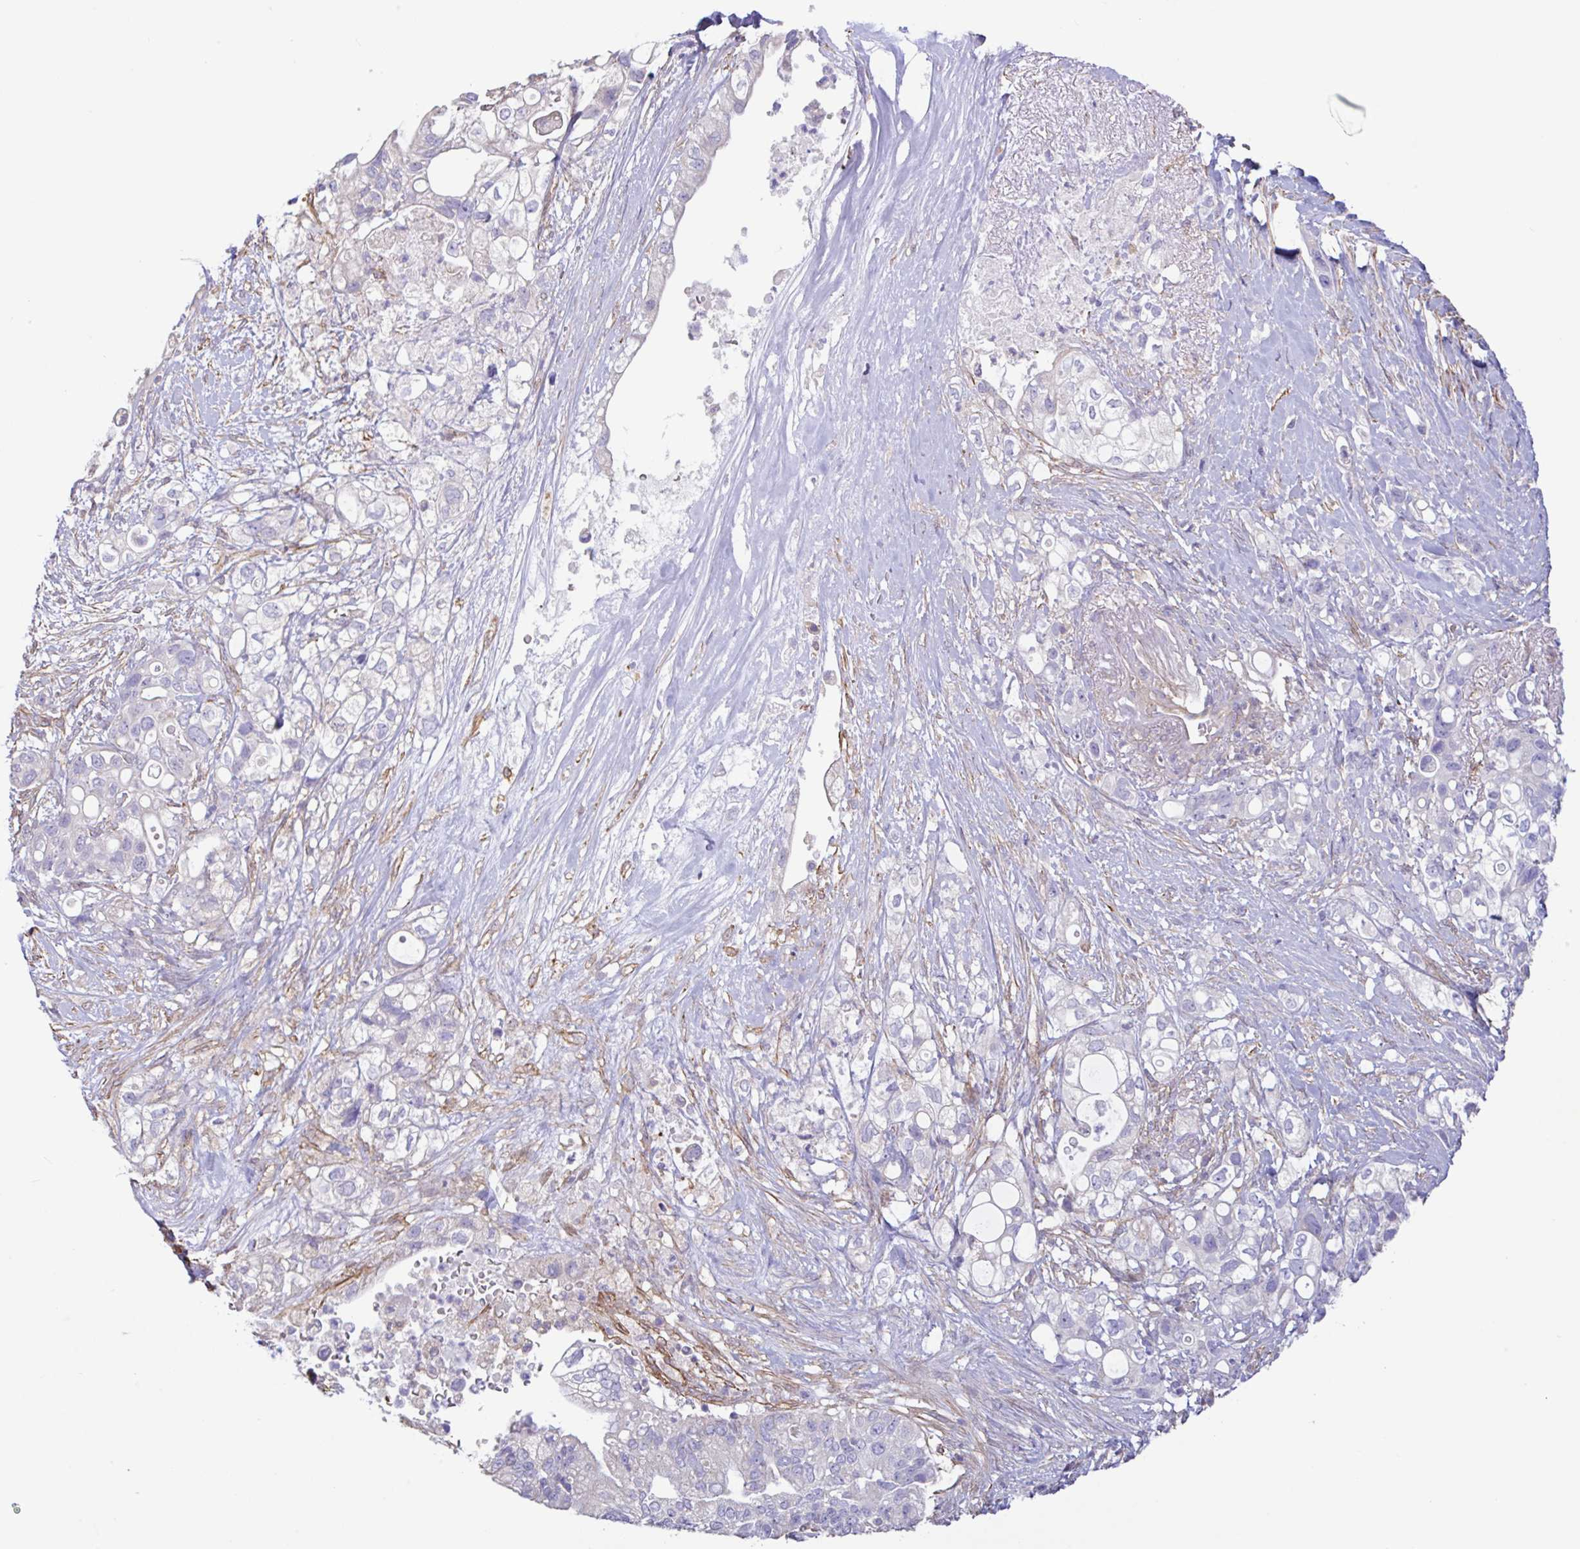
{"staining": {"intensity": "negative", "quantity": "none", "location": "none"}, "tissue": "pancreatic cancer", "cell_type": "Tumor cells", "image_type": "cancer", "snomed": [{"axis": "morphology", "description": "Adenocarcinoma, NOS"}, {"axis": "topography", "description": "Pancreas"}], "caption": "Immunohistochemical staining of adenocarcinoma (pancreatic) reveals no significant expression in tumor cells. (DAB (3,3'-diaminobenzidine) immunohistochemistry (IHC) visualized using brightfield microscopy, high magnification).", "gene": "PLCD4", "patient": {"sex": "female", "age": 72}}